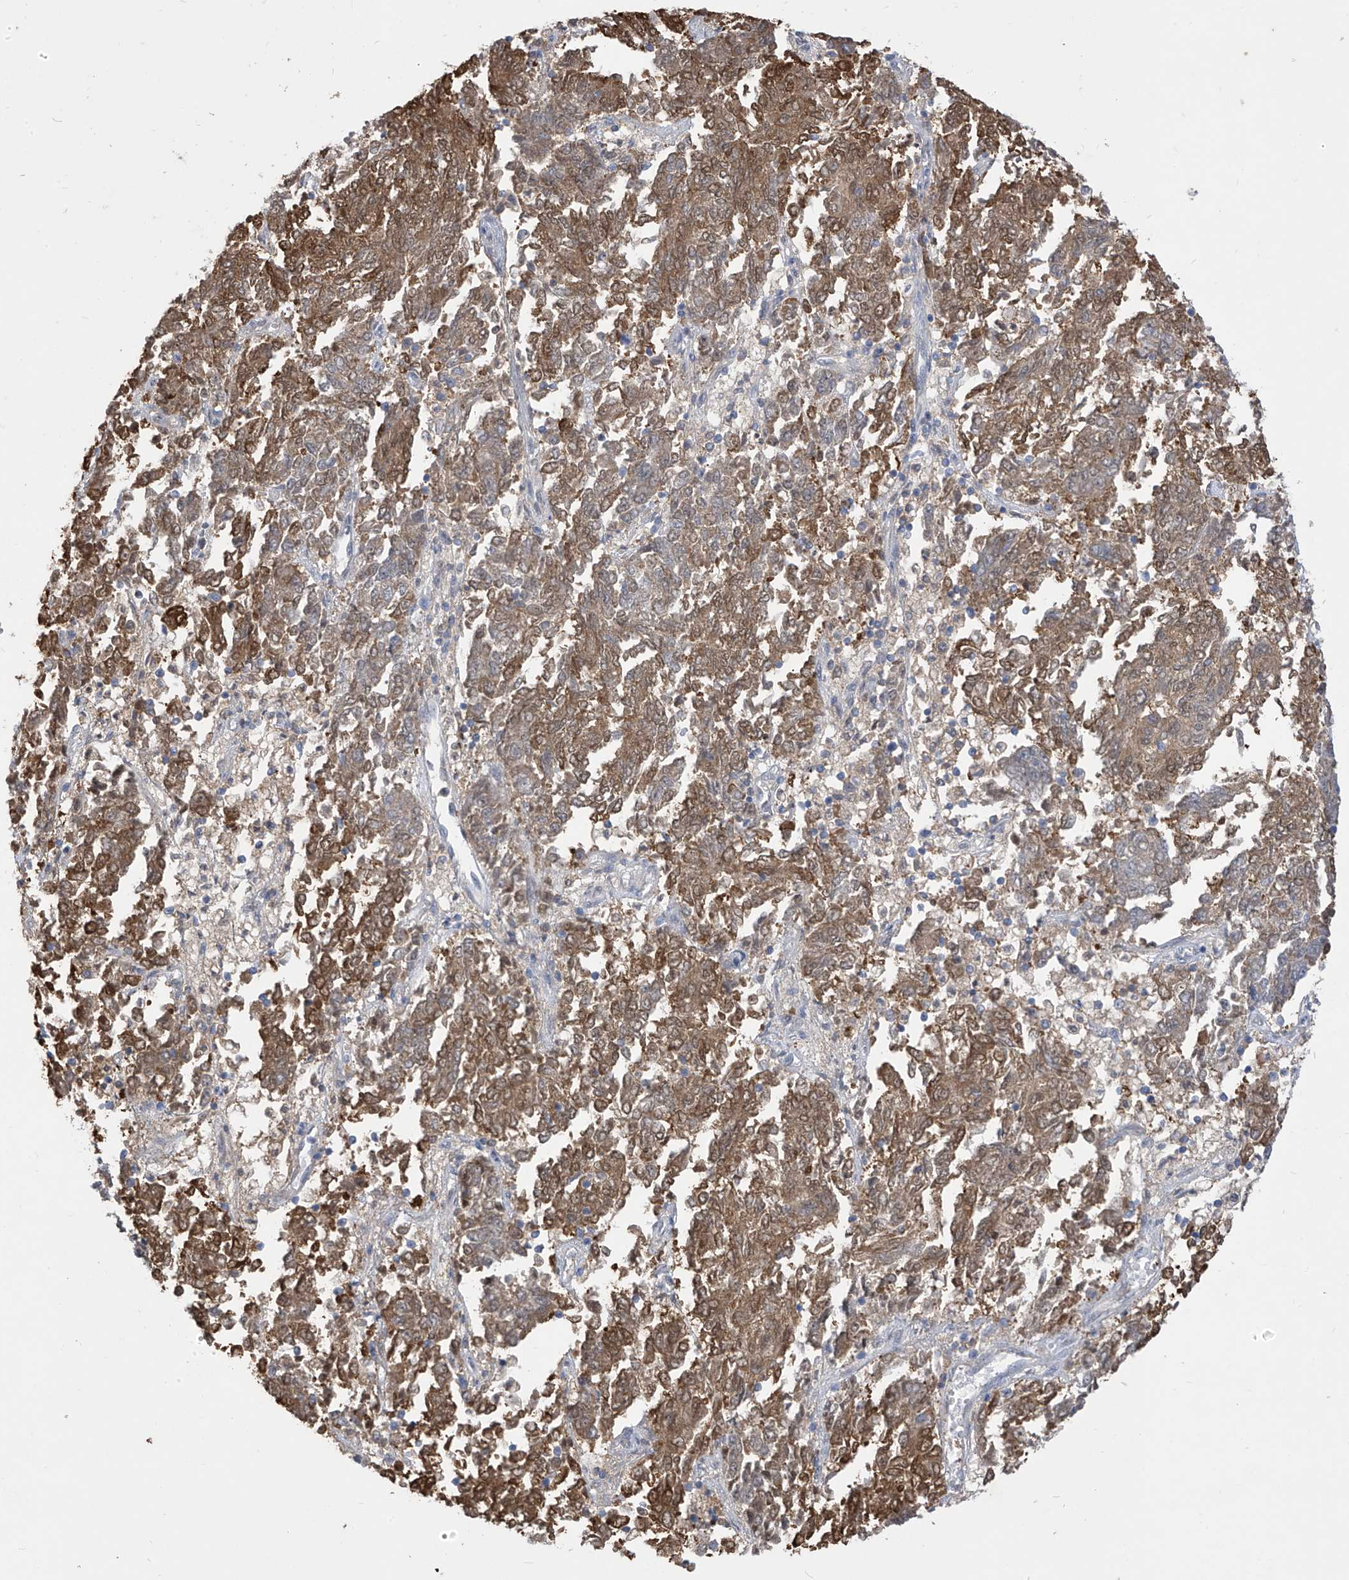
{"staining": {"intensity": "moderate", "quantity": ">75%", "location": "cytoplasmic/membranous,nuclear"}, "tissue": "endometrial cancer", "cell_type": "Tumor cells", "image_type": "cancer", "snomed": [{"axis": "morphology", "description": "Adenocarcinoma, NOS"}, {"axis": "topography", "description": "Endometrium"}], "caption": "Human endometrial cancer stained with a protein marker reveals moderate staining in tumor cells.", "gene": "IDH1", "patient": {"sex": "female", "age": 80}}